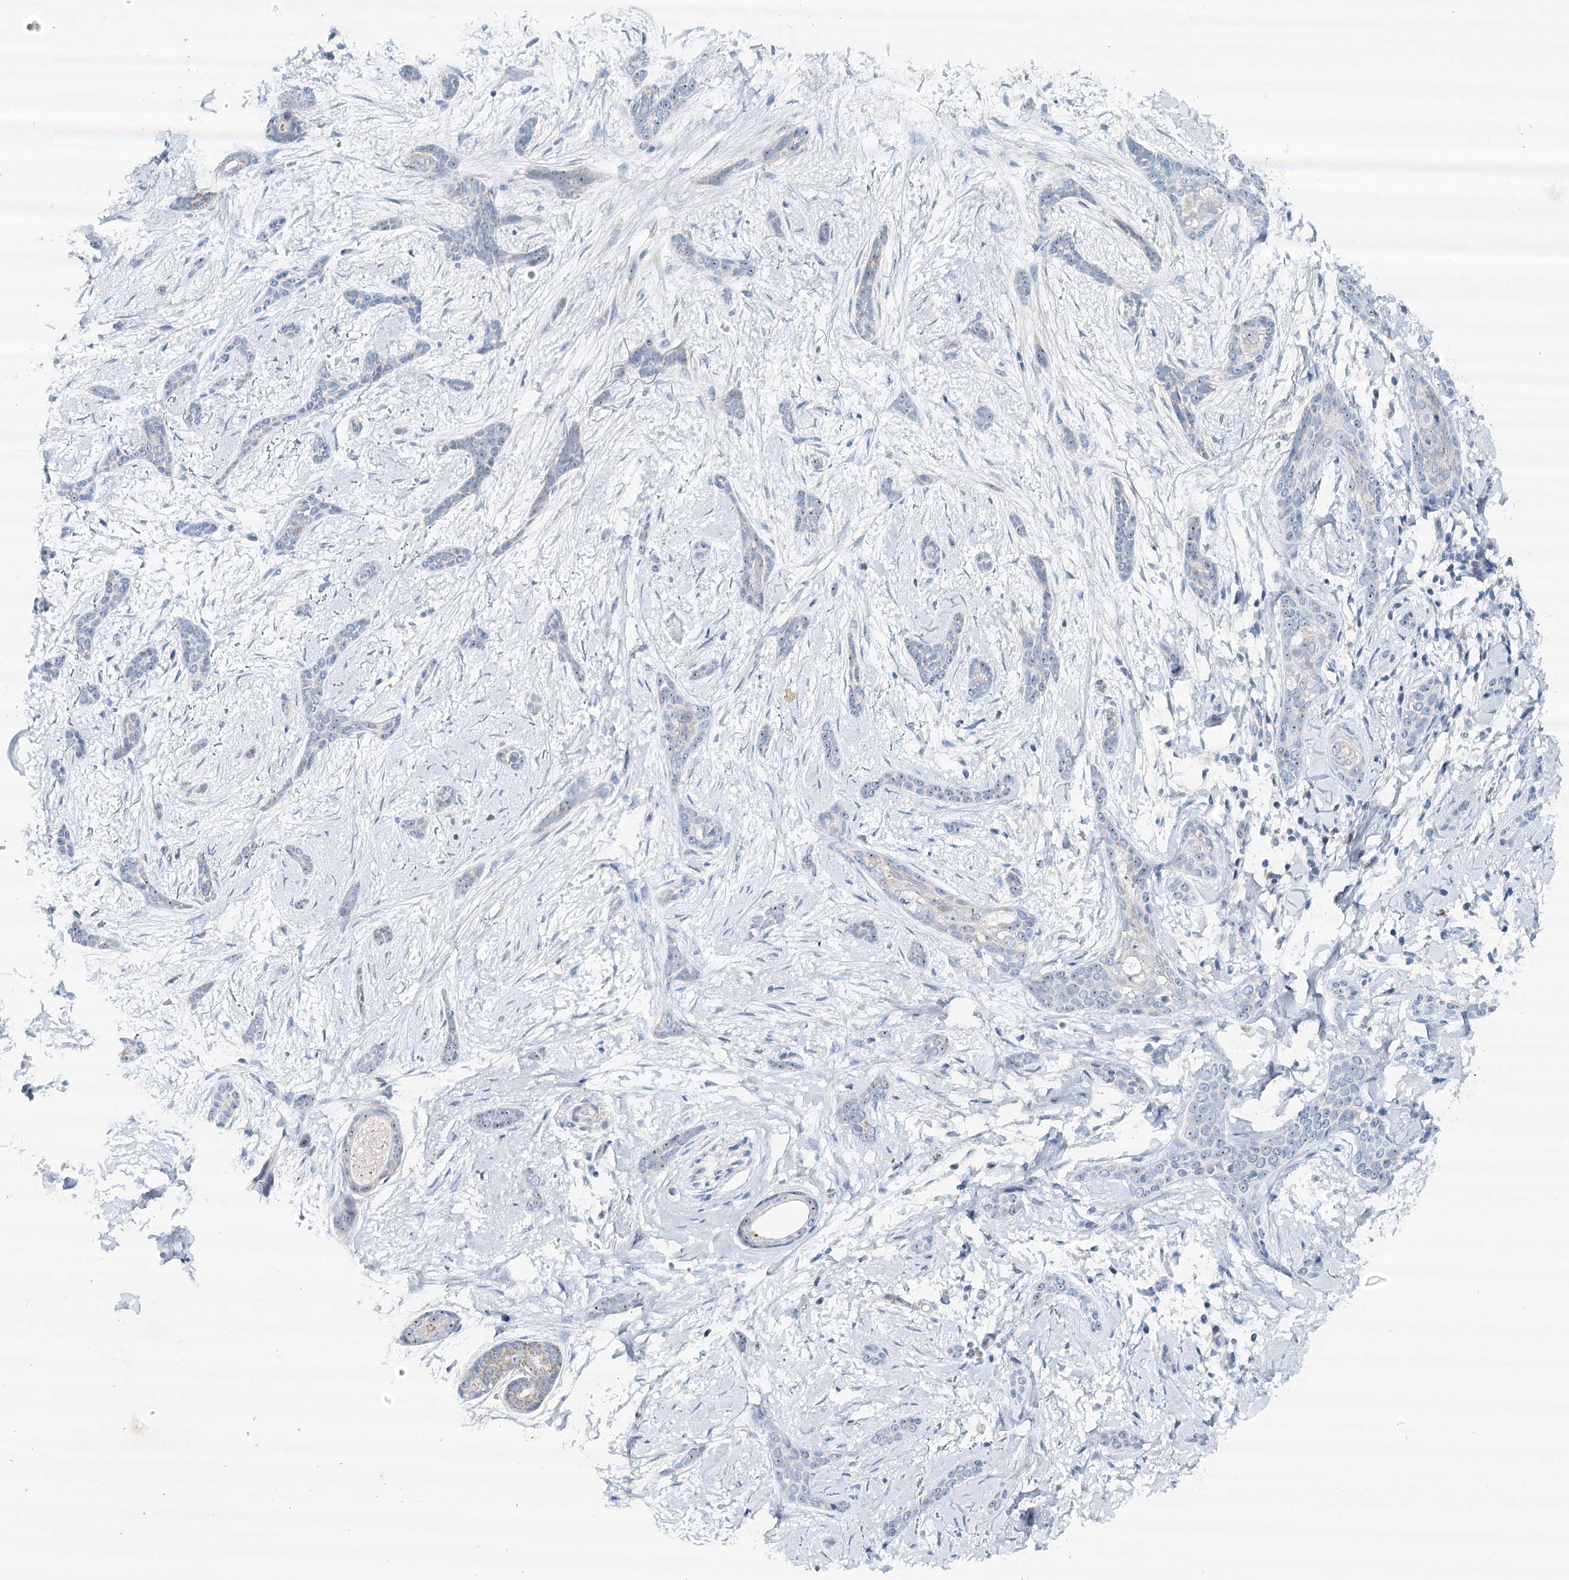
{"staining": {"intensity": "negative", "quantity": "none", "location": "none"}, "tissue": "skin cancer", "cell_type": "Tumor cells", "image_type": "cancer", "snomed": [{"axis": "morphology", "description": "Basal cell carcinoma"}, {"axis": "morphology", "description": "Adnexal tumor, benign"}, {"axis": "topography", "description": "Skin"}], "caption": "Immunohistochemistry photomicrograph of neoplastic tissue: human skin basal cell carcinoma stained with DAB (3,3'-diaminobenzidine) demonstrates no significant protein staining in tumor cells.", "gene": "RBM43", "patient": {"sex": "female", "age": 42}}